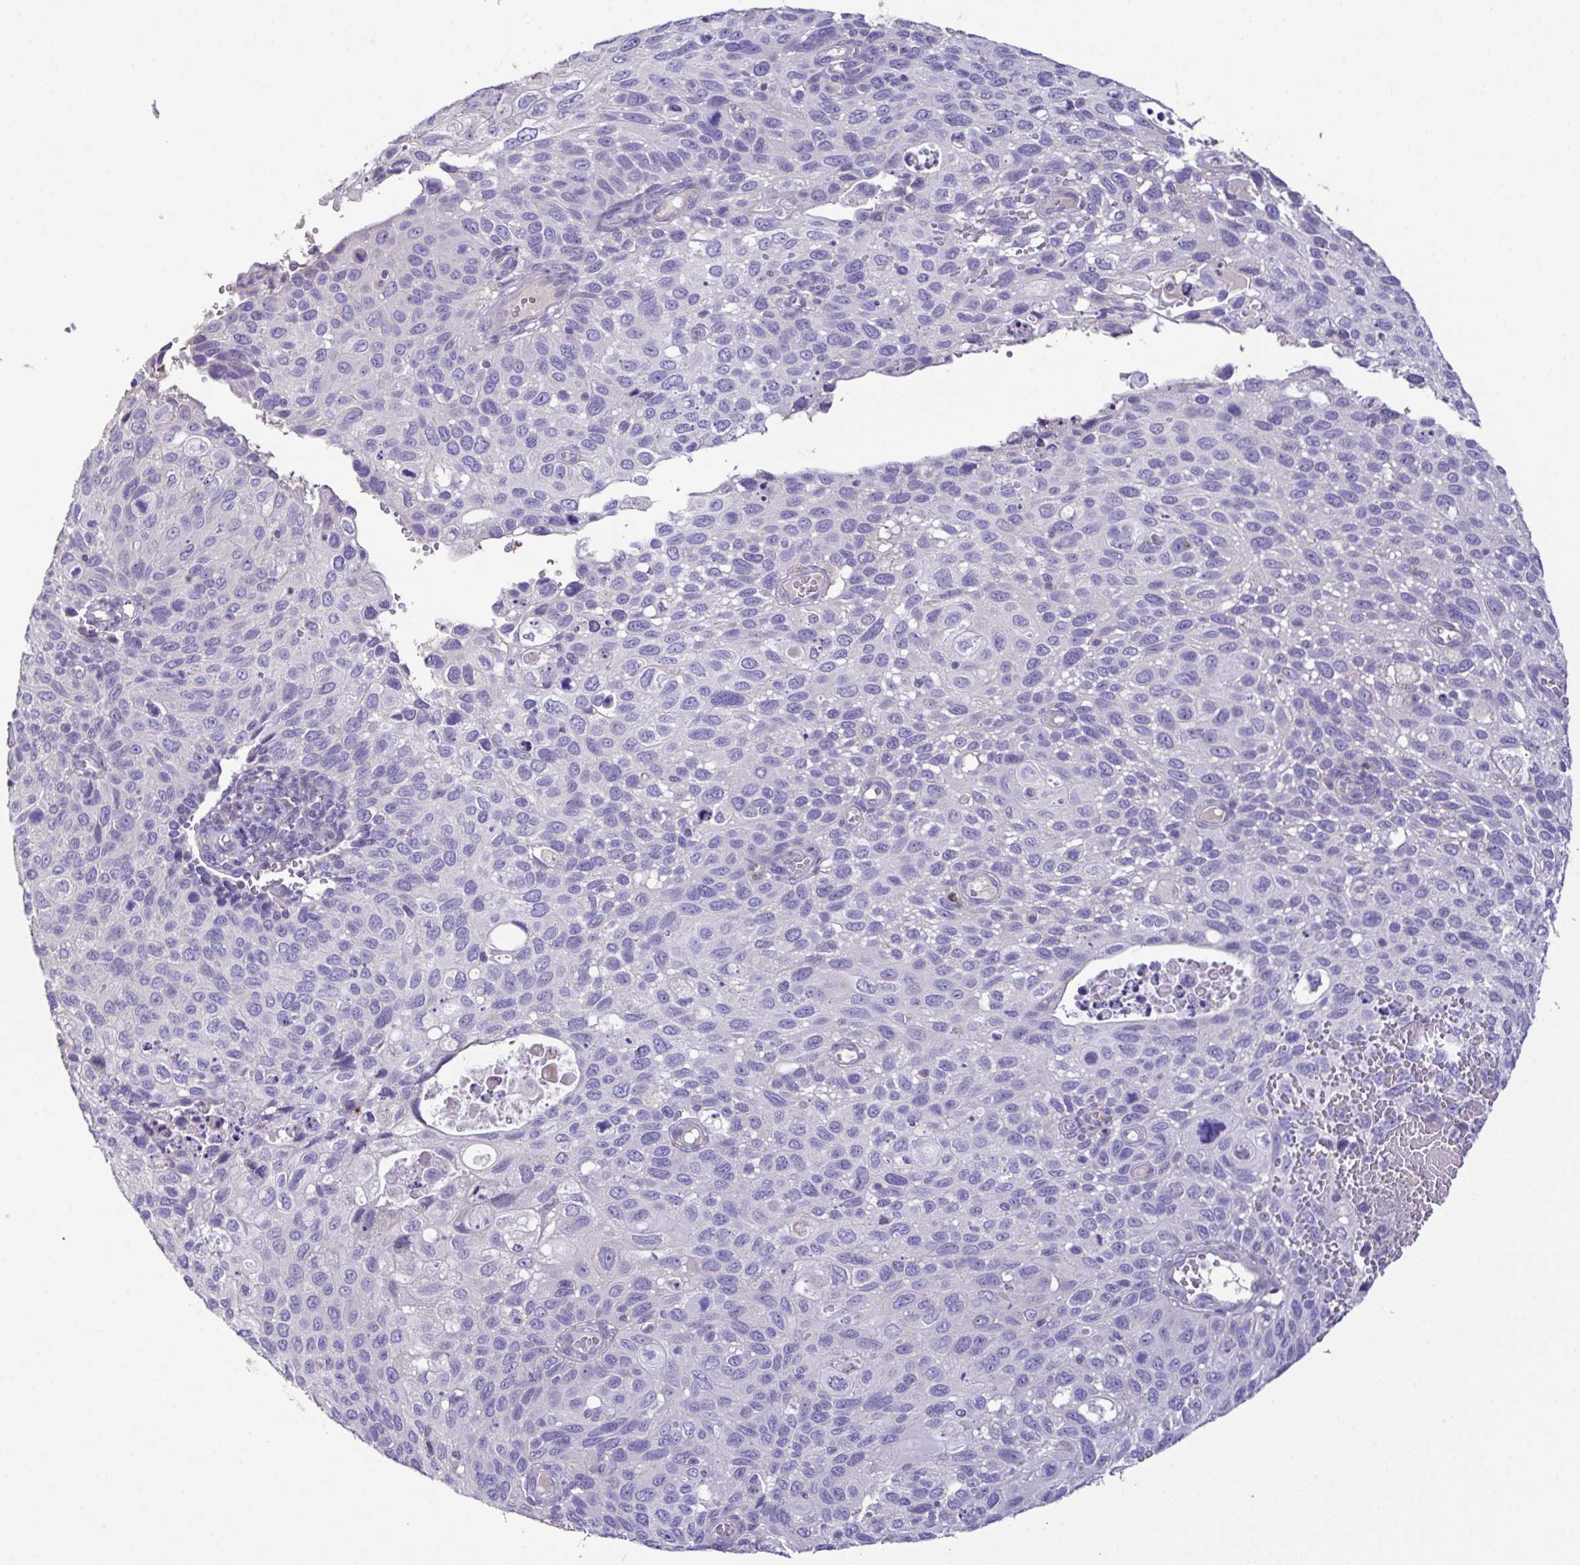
{"staining": {"intensity": "negative", "quantity": "none", "location": "none"}, "tissue": "cervical cancer", "cell_type": "Tumor cells", "image_type": "cancer", "snomed": [{"axis": "morphology", "description": "Squamous cell carcinoma, NOS"}, {"axis": "topography", "description": "Cervix"}], "caption": "Immunohistochemistry (IHC) histopathology image of human cervical squamous cell carcinoma stained for a protein (brown), which demonstrates no positivity in tumor cells.", "gene": "MARCO", "patient": {"sex": "female", "age": 70}}